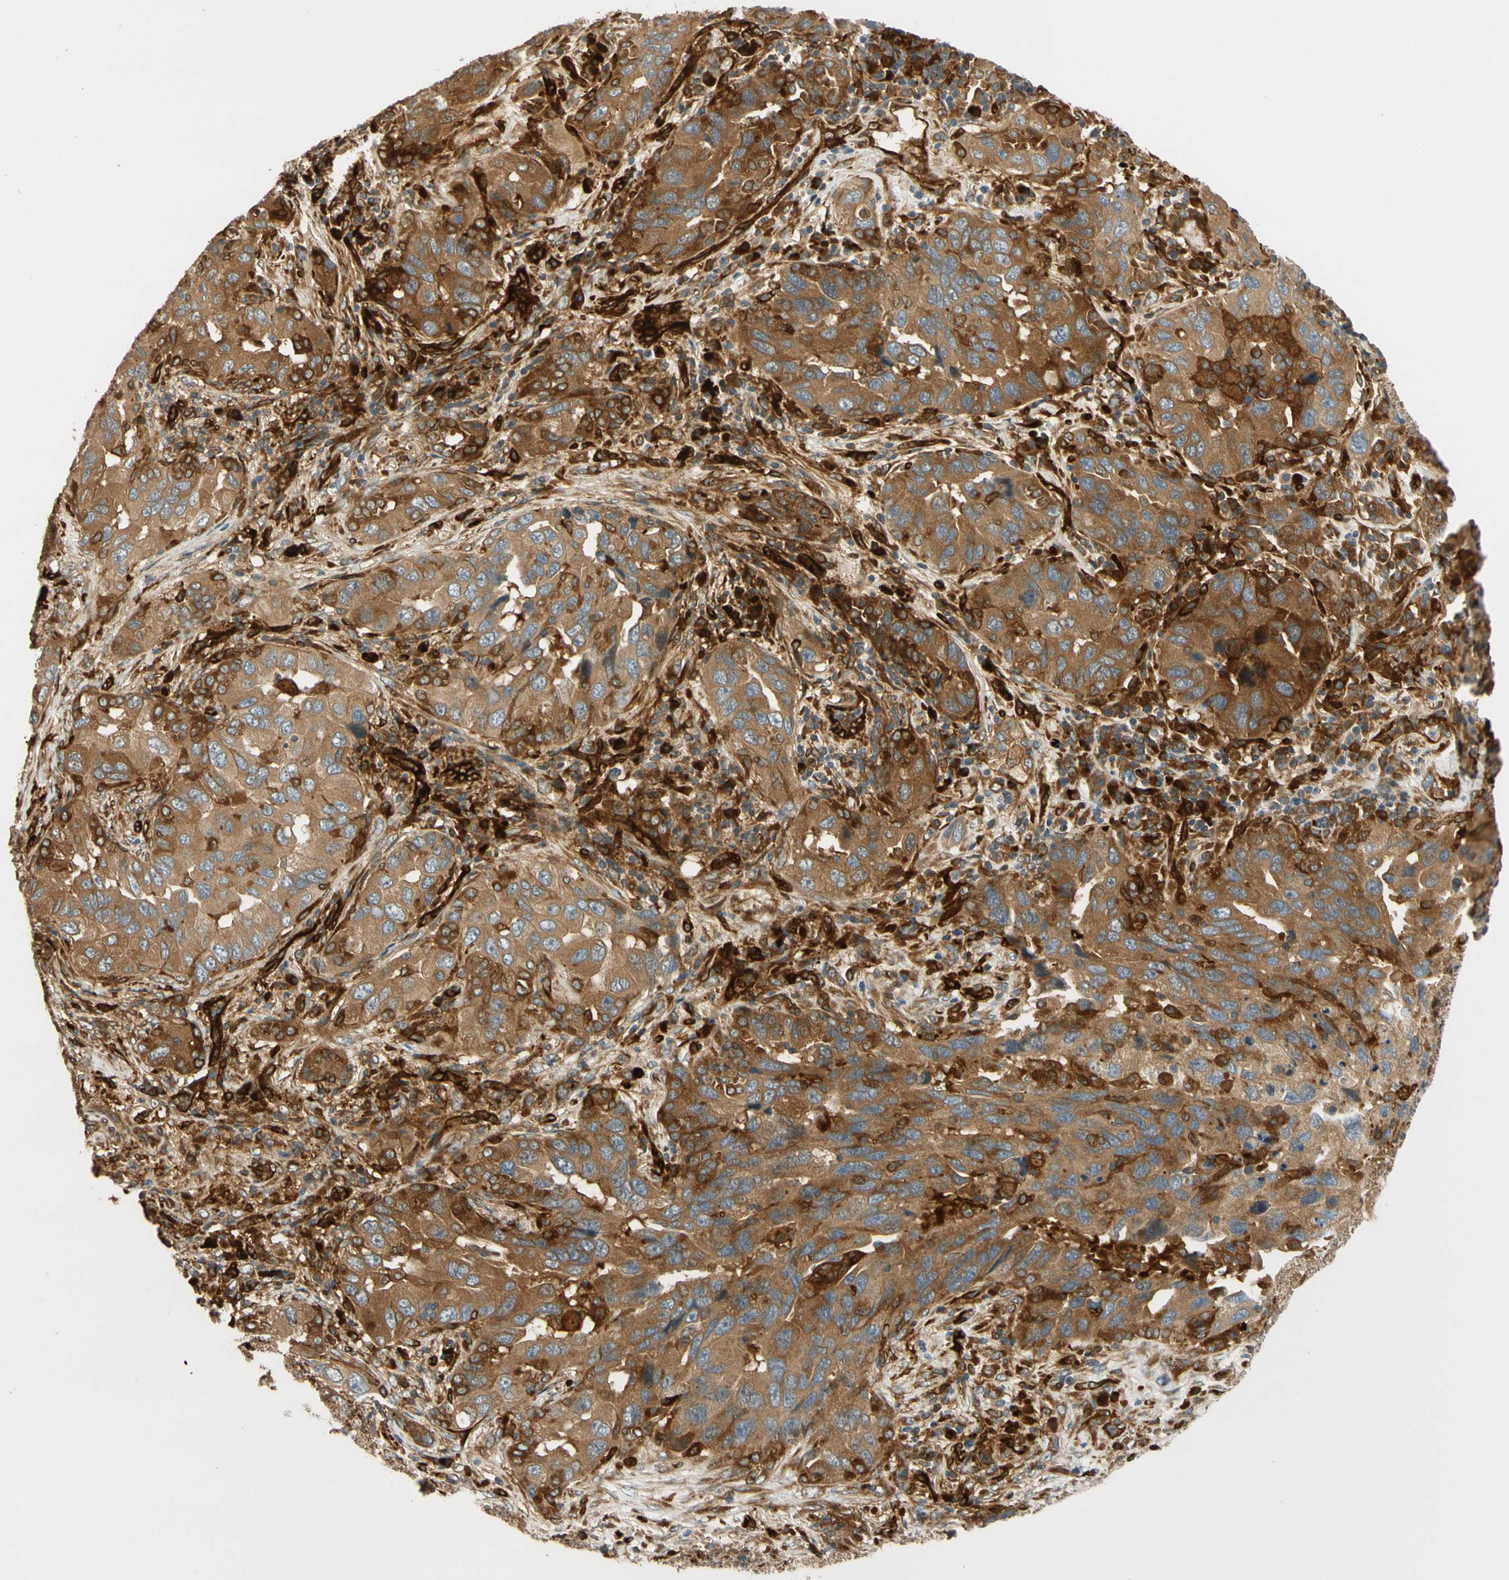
{"staining": {"intensity": "moderate", "quantity": ">75%", "location": "cytoplasmic/membranous"}, "tissue": "lung cancer", "cell_type": "Tumor cells", "image_type": "cancer", "snomed": [{"axis": "morphology", "description": "Adenocarcinoma, NOS"}, {"axis": "topography", "description": "Lung"}], "caption": "The micrograph shows a brown stain indicating the presence of a protein in the cytoplasmic/membranous of tumor cells in lung cancer (adenocarcinoma).", "gene": "PARP14", "patient": {"sex": "female", "age": 65}}